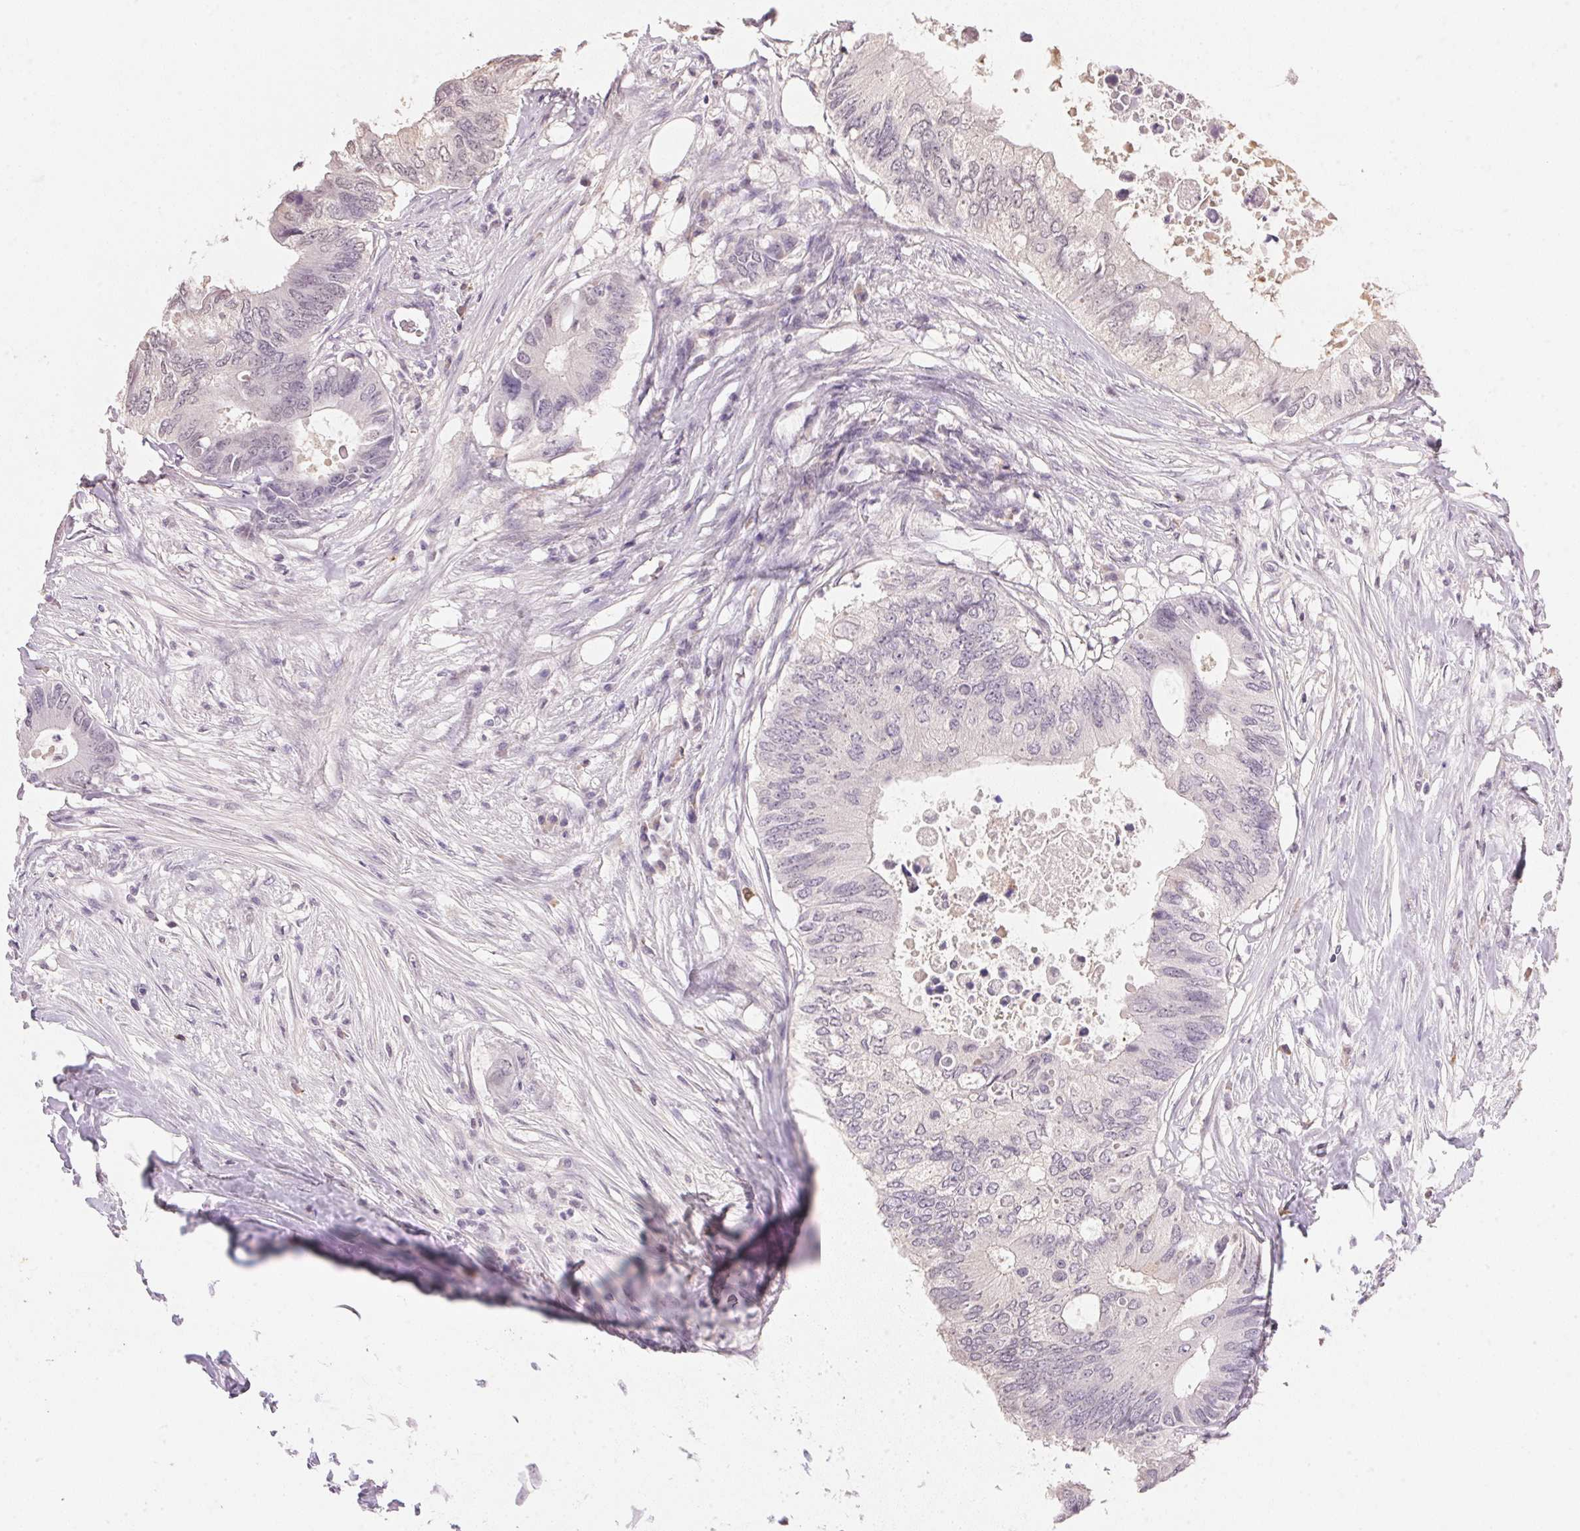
{"staining": {"intensity": "negative", "quantity": "none", "location": "none"}, "tissue": "colorectal cancer", "cell_type": "Tumor cells", "image_type": "cancer", "snomed": [{"axis": "morphology", "description": "Adenocarcinoma, NOS"}, {"axis": "topography", "description": "Colon"}], "caption": "High magnification brightfield microscopy of adenocarcinoma (colorectal) stained with DAB (3,3'-diaminobenzidine) (brown) and counterstained with hematoxylin (blue): tumor cells show no significant positivity.", "gene": "FNDC4", "patient": {"sex": "male", "age": 71}}